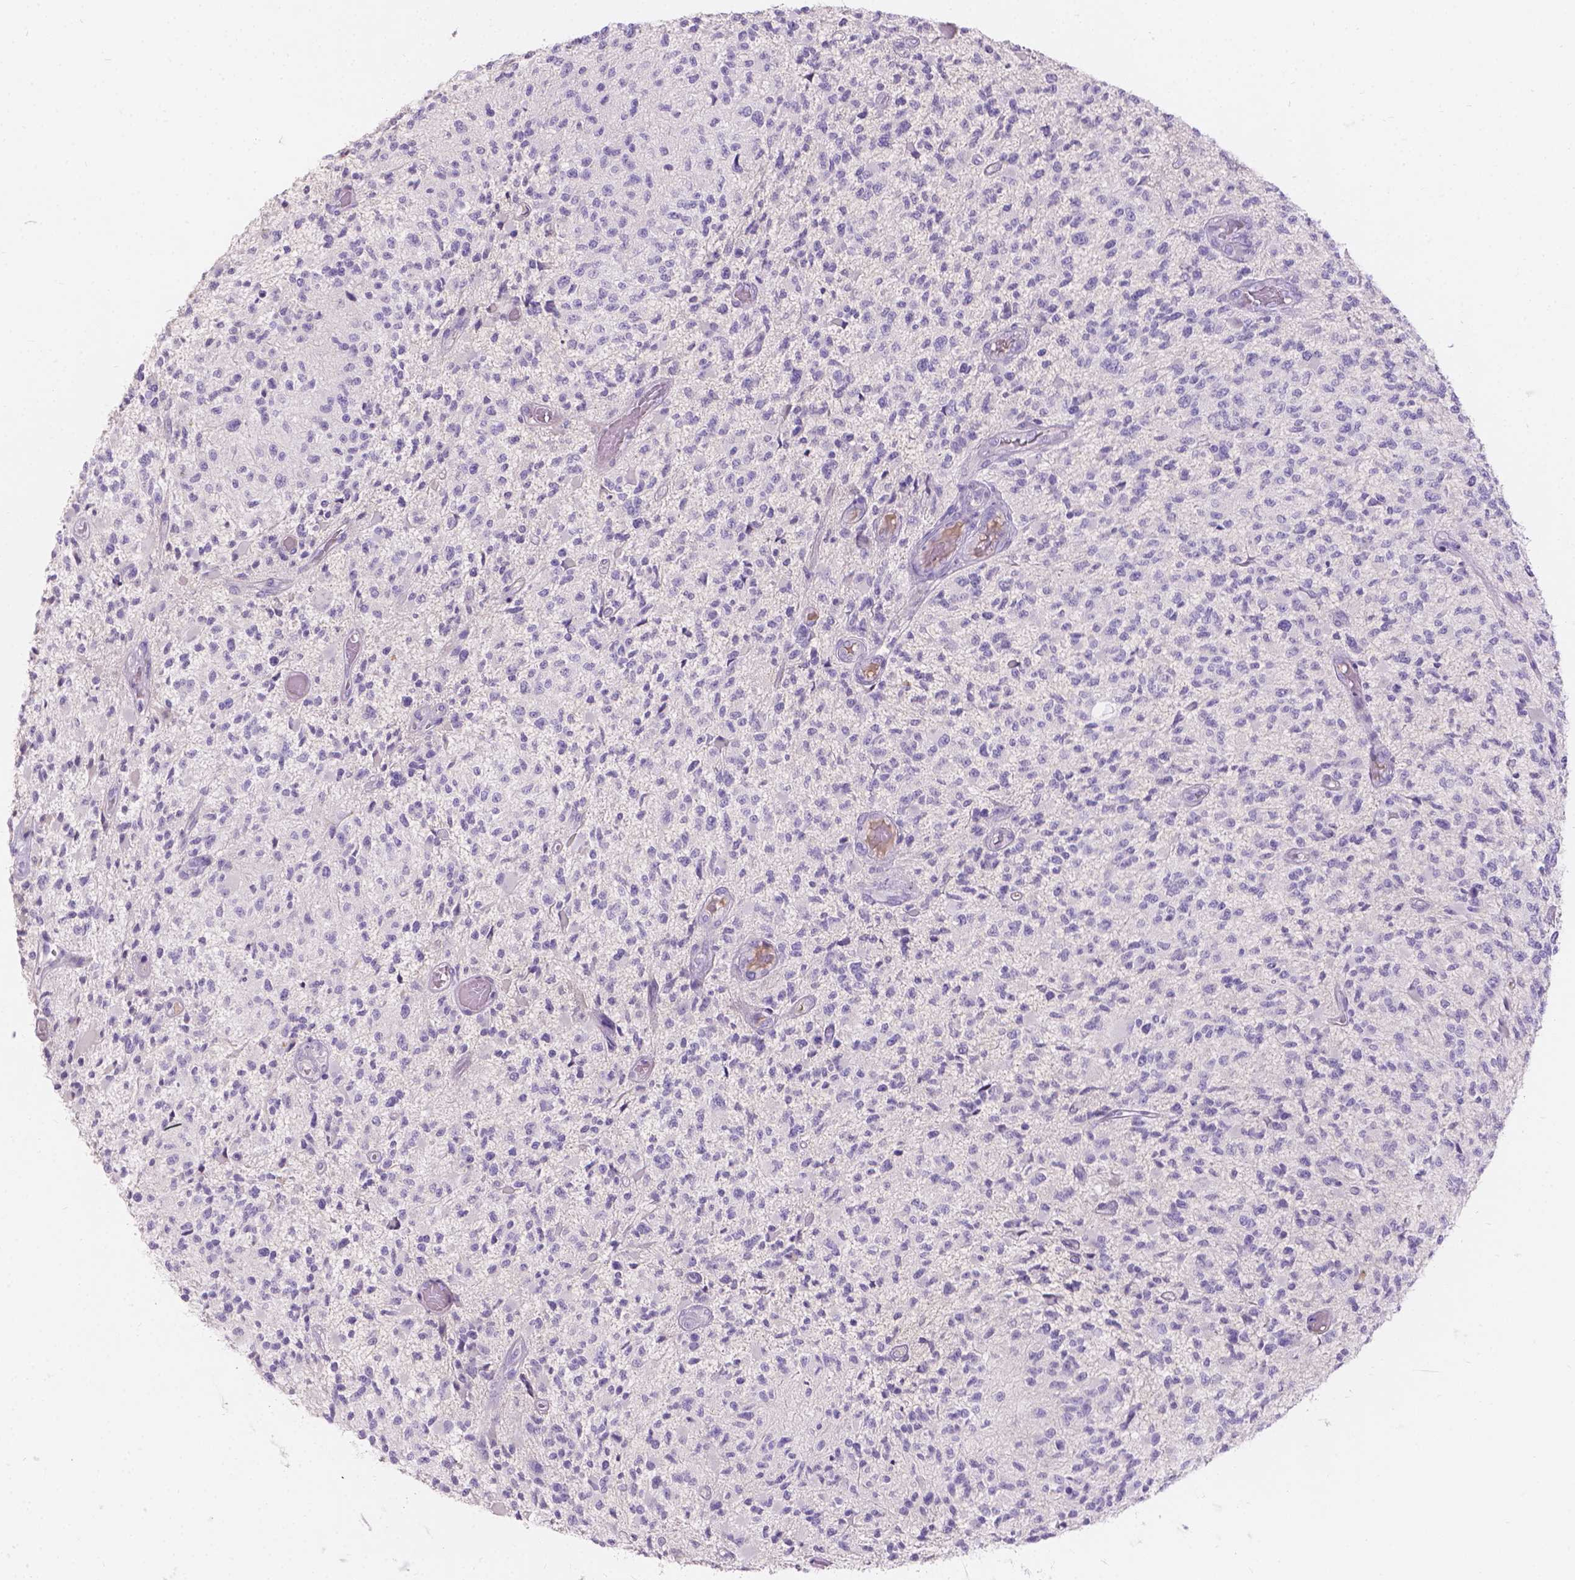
{"staining": {"intensity": "negative", "quantity": "none", "location": "none"}, "tissue": "glioma", "cell_type": "Tumor cells", "image_type": "cancer", "snomed": [{"axis": "morphology", "description": "Glioma, malignant, High grade"}, {"axis": "topography", "description": "Brain"}], "caption": "Glioma was stained to show a protein in brown. There is no significant positivity in tumor cells. (Stains: DAB immunohistochemistry with hematoxylin counter stain, Microscopy: brightfield microscopy at high magnification).", "gene": "GAL3ST2", "patient": {"sex": "female", "age": 63}}